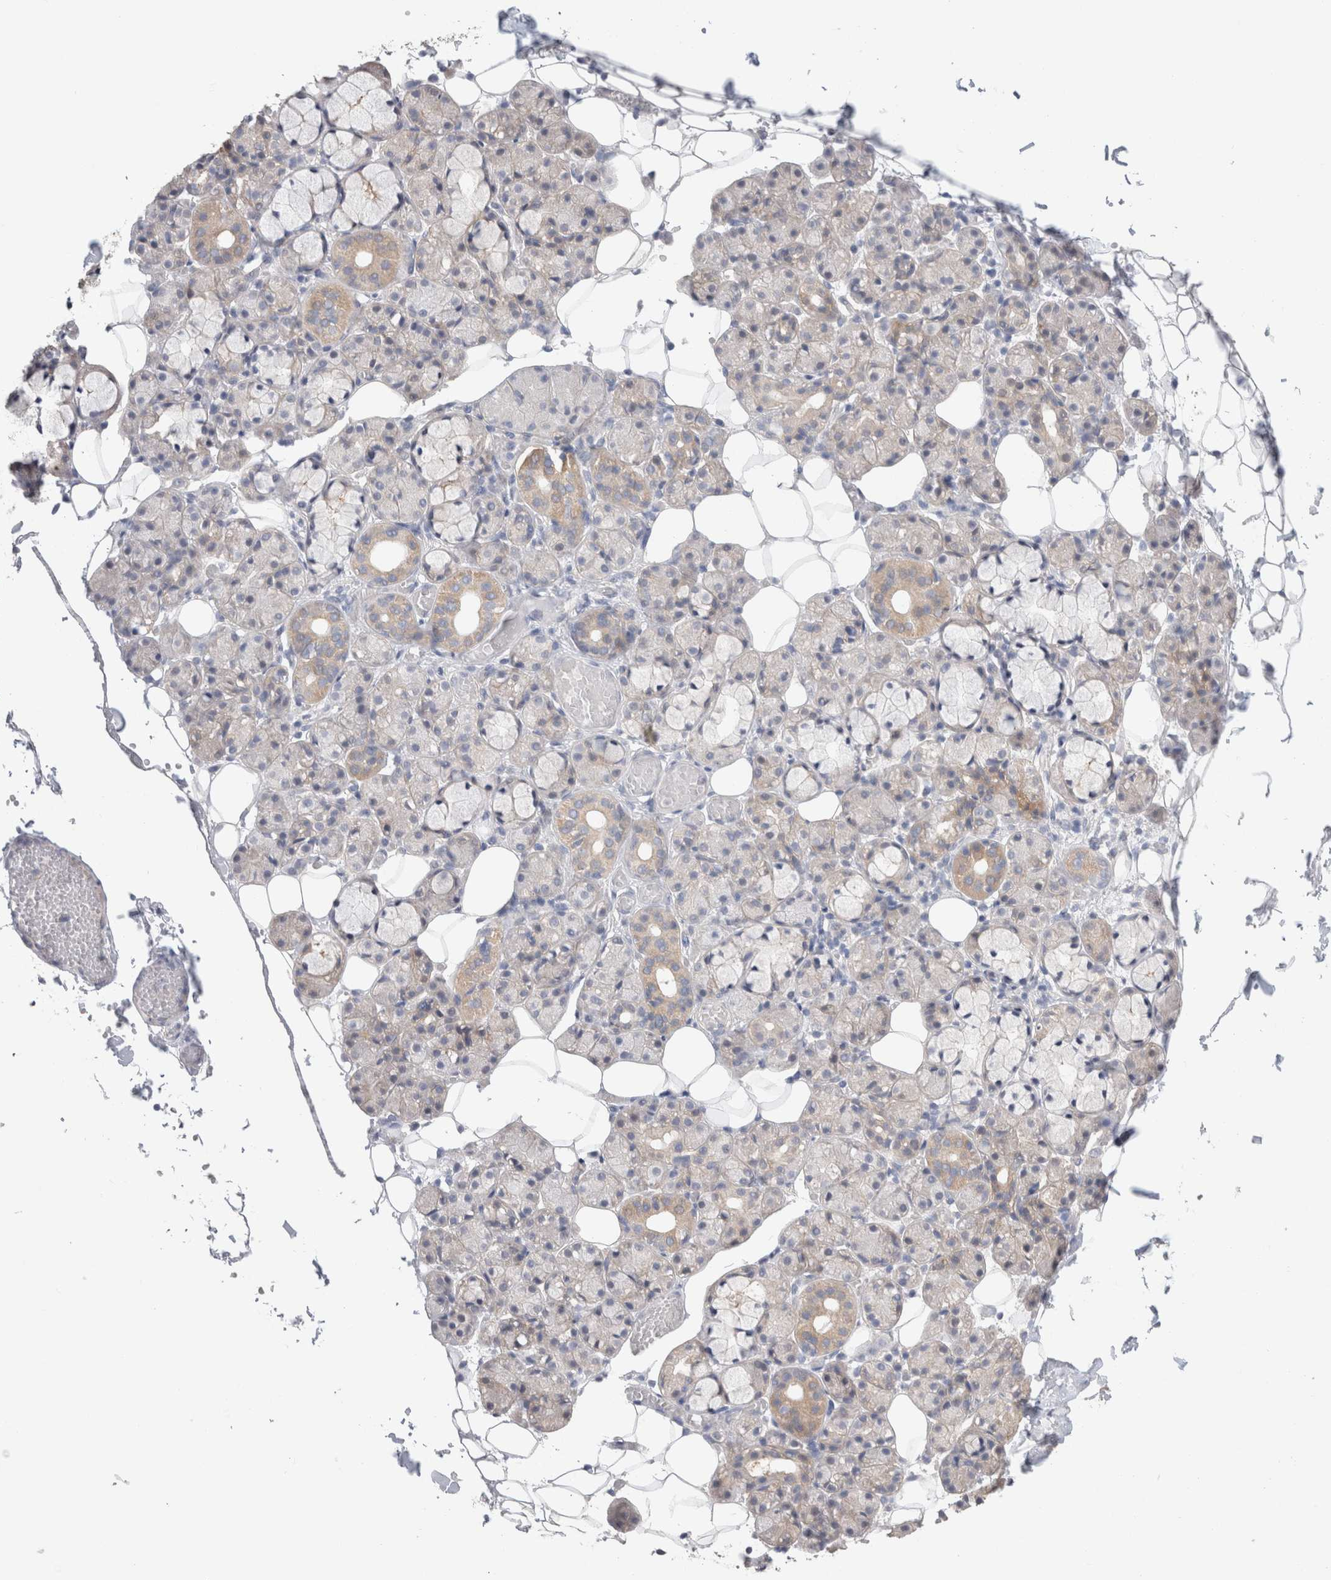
{"staining": {"intensity": "weak", "quantity": "<25%", "location": "cytoplasmic/membranous"}, "tissue": "salivary gland", "cell_type": "Glandular cells", "image_type": "normal", "snomed": [{"axis": "morphology", "description": "Normal tissue, NOS"}, {"axis": "topography", "description": "Salivary gland"}], "caption": "High magnification brightfield microscopy of normal salivary gland stained with DAB (brown) and counterstained with hematoxylin (blue): glandular cells show no significant expression. (DAB immunohistochemistry (IHC) visualized using brightfield microscopy, high magnification).", "gene": "DMD", "patient": {"sex": "male", "age": 63}}